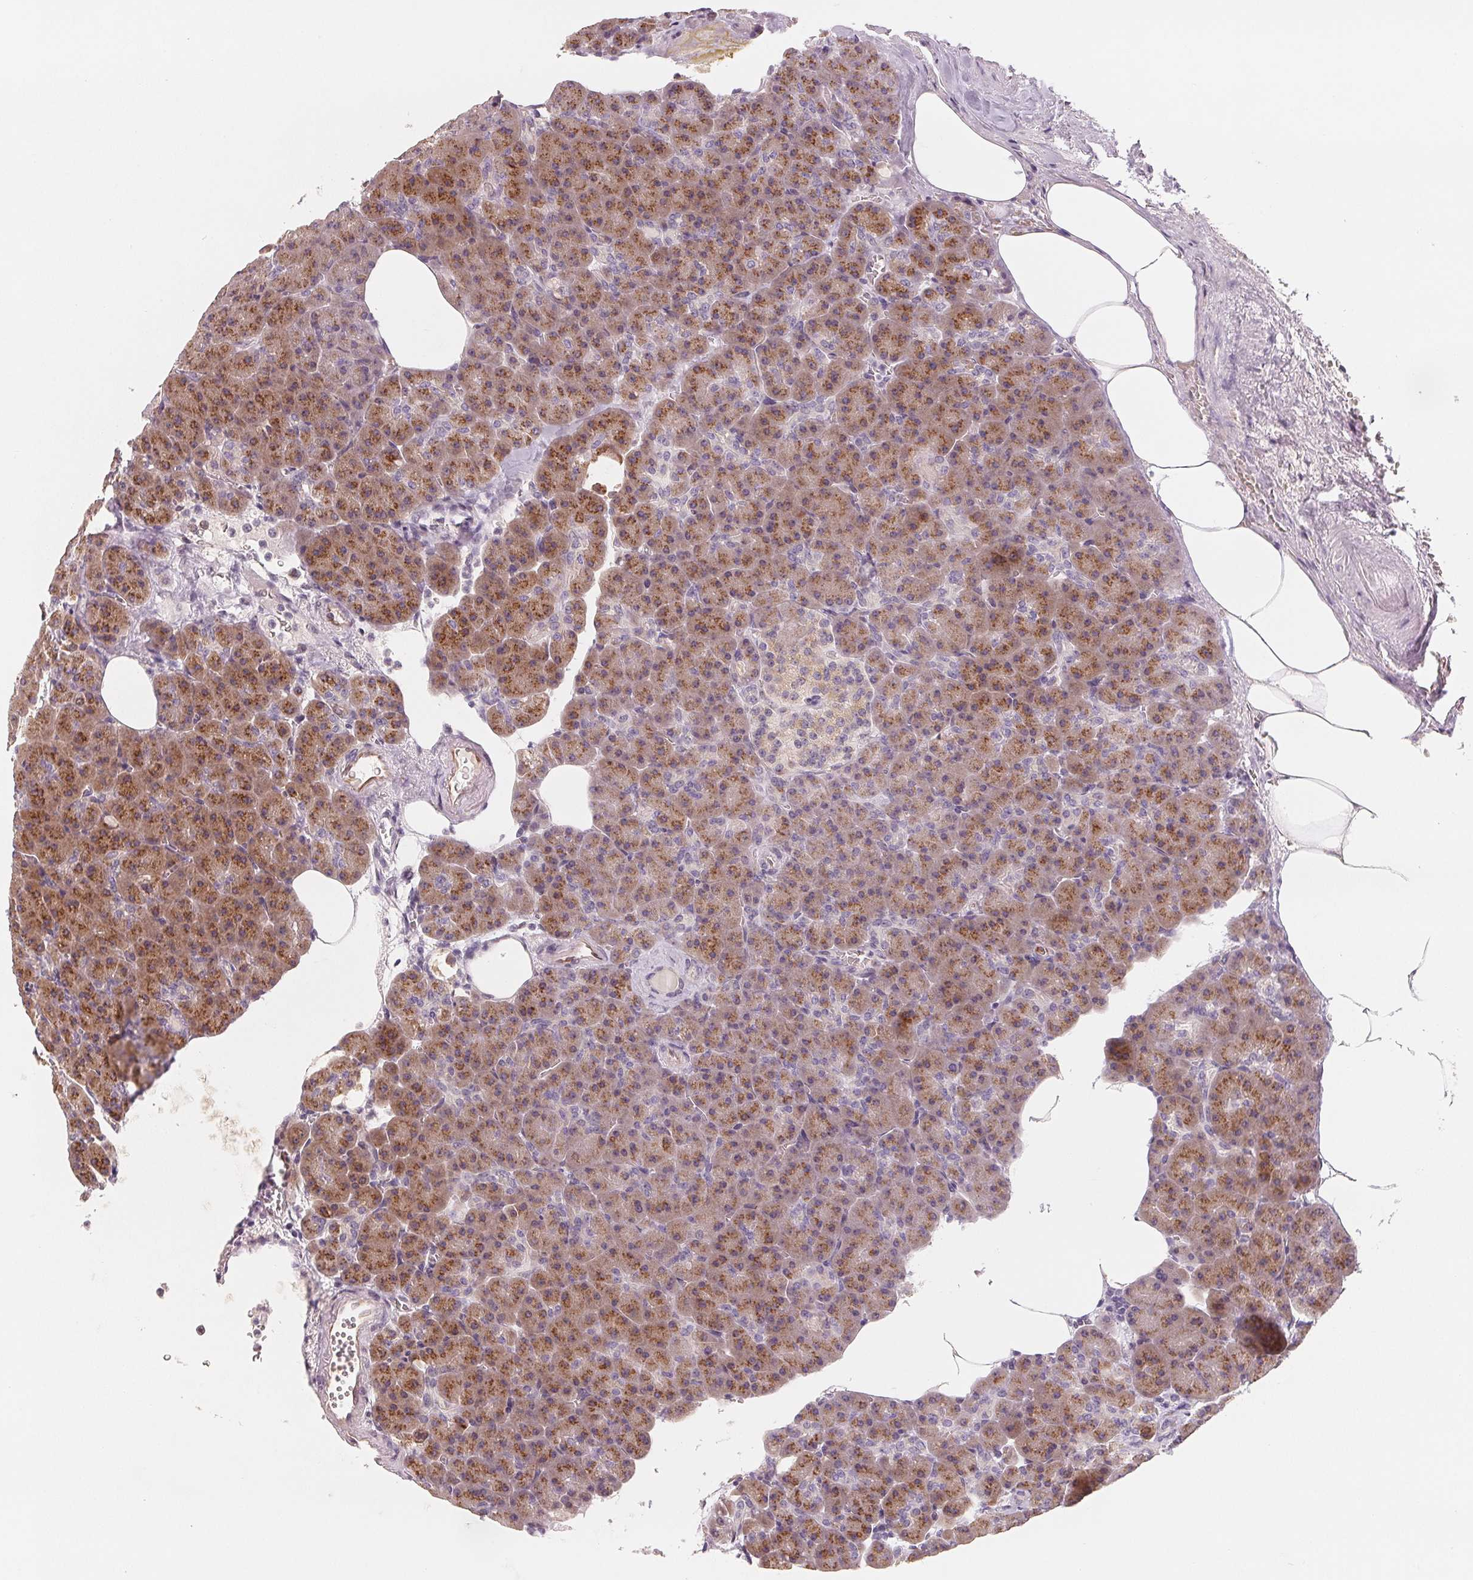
{"staining": {"intensity": "moderate", "quantity": "25%-75%", "location": "cytoplasmic/membranous"}, "tissue": "pancreas", "cell_type": "Exocrine glandular cells", "image_type": "normal", "snomed": [{"axis": "morphology", "description": "Normal tissue, NOS"}, {"axis": "topography", "description": "Pancreas"}], "caption": "This micrograph shows normal pancreas stained with IHC to label a protein in brown. The cytoplasmic/membranous of exocrine glandular cells show moderate positivity for the protein. Nuclei are counter-stained blue.", "gene": "TMSB15B", "patient": {"sex": "female", "age": 74}}